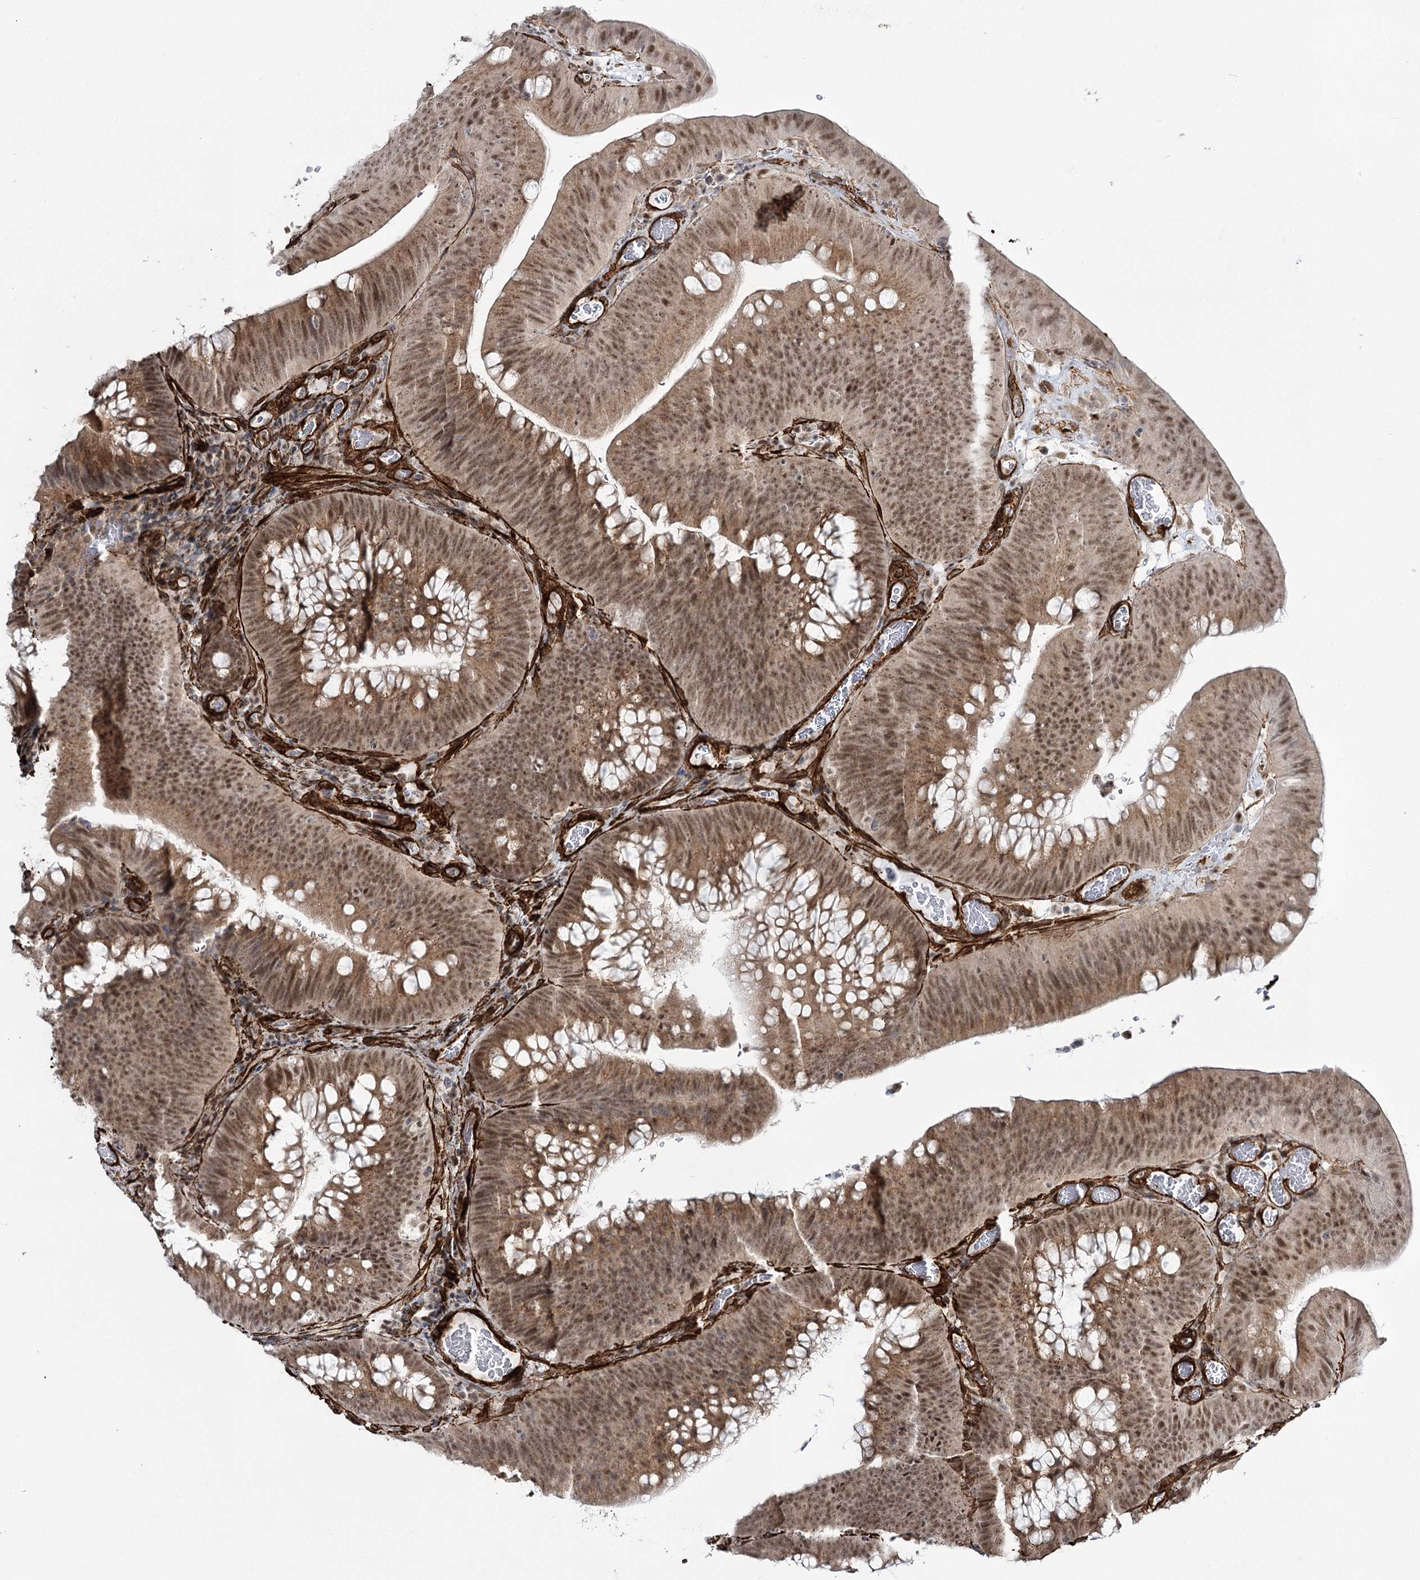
{"staining": {"intensity": "moderate", "quantity": ">75%", "location": "cytoplasmic/membranous,nuclear"}, "tissue": "colorectal cancer", "cell_type": "Tumor cells", "image_type": "cancer", "snomed": [{"axis": "morphology", "description": "Normal tissue, NOS"}, {"axis": "topography", "description": "Colon"}], "caption": "The histopathology image demonstrates immunohistochemical staining of colorectal cancer. There is moderate cytoplasmic/membranous and nuclear expression is identified in approximately >75% of tumor cells. The staining was performed using DAB (3,3'-diaminobenzidine), with brown indicating positive protein expression. Nuclei are stained blue with hematoxylin.", "gene": "CWF19L1", "patient": {"sex": "female", "age": 82}}